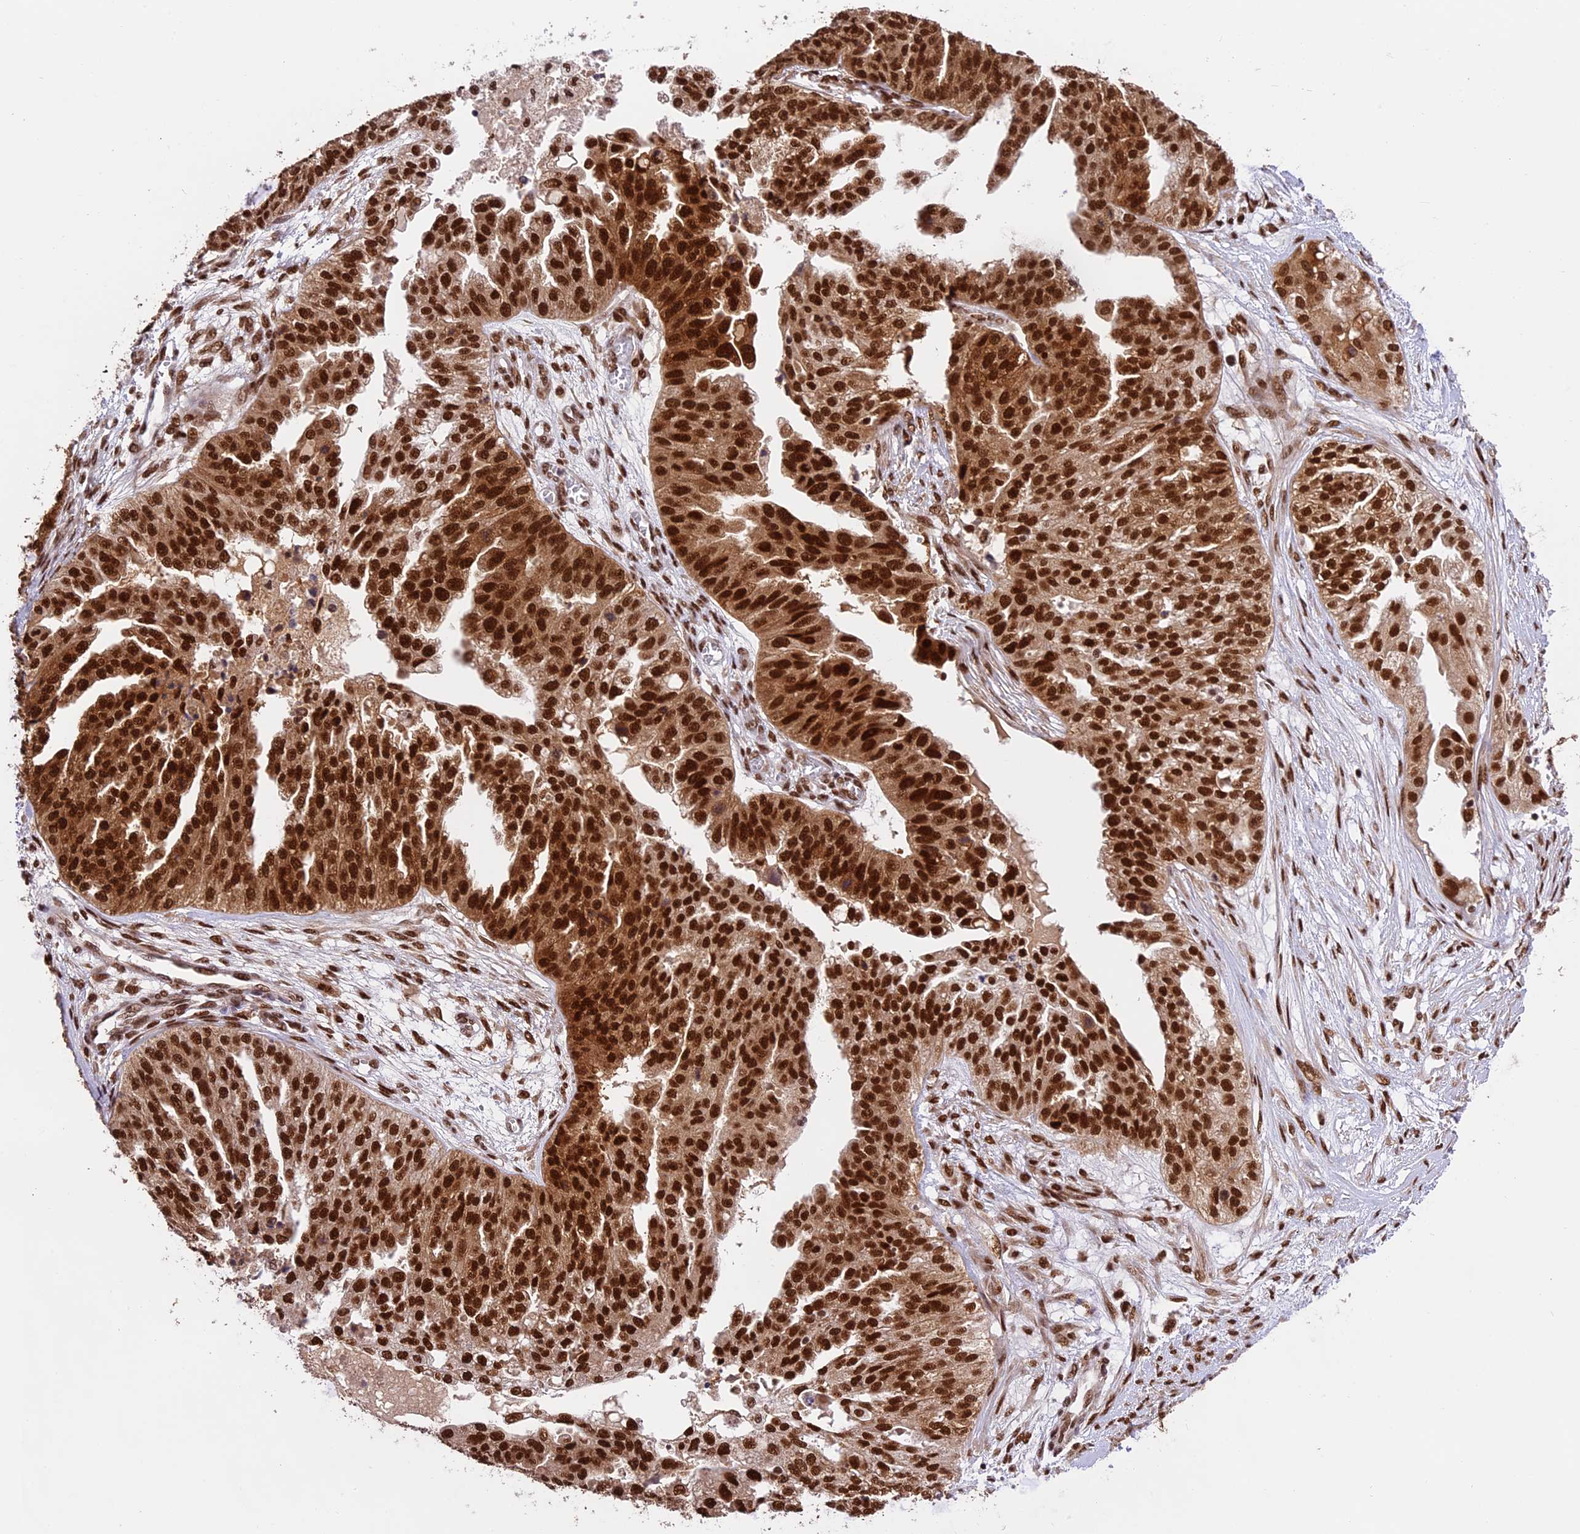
{"staining": {"intensity": "strong", "quantity": ">75%", "location": "cytoplasmic/membranous,nuclear"}, "tissue": "ovarian cancer", "cell_type": "Tumor cells", "image_type": "cancer", "snomed": [{"axis": "morphology", "description": "Cystadenocarcinoma, serous, NOS"}, {"axis": "topography", "description": "Ovary"}], "caption": "High-power microscopy captured an IHC photomicrograph of serous cystadenocarcinoma (ovarian), revealing strong cytoplasmic/membranous and nuclear positivity in approximately >75% of tumor cells. The protein is stained brown, and the nuclei are stained in blue (DAB IHC with brightfield microscopy, high magnification).", "gene": "RAMAC", "patient": {"sex": "female", "age": 58}}